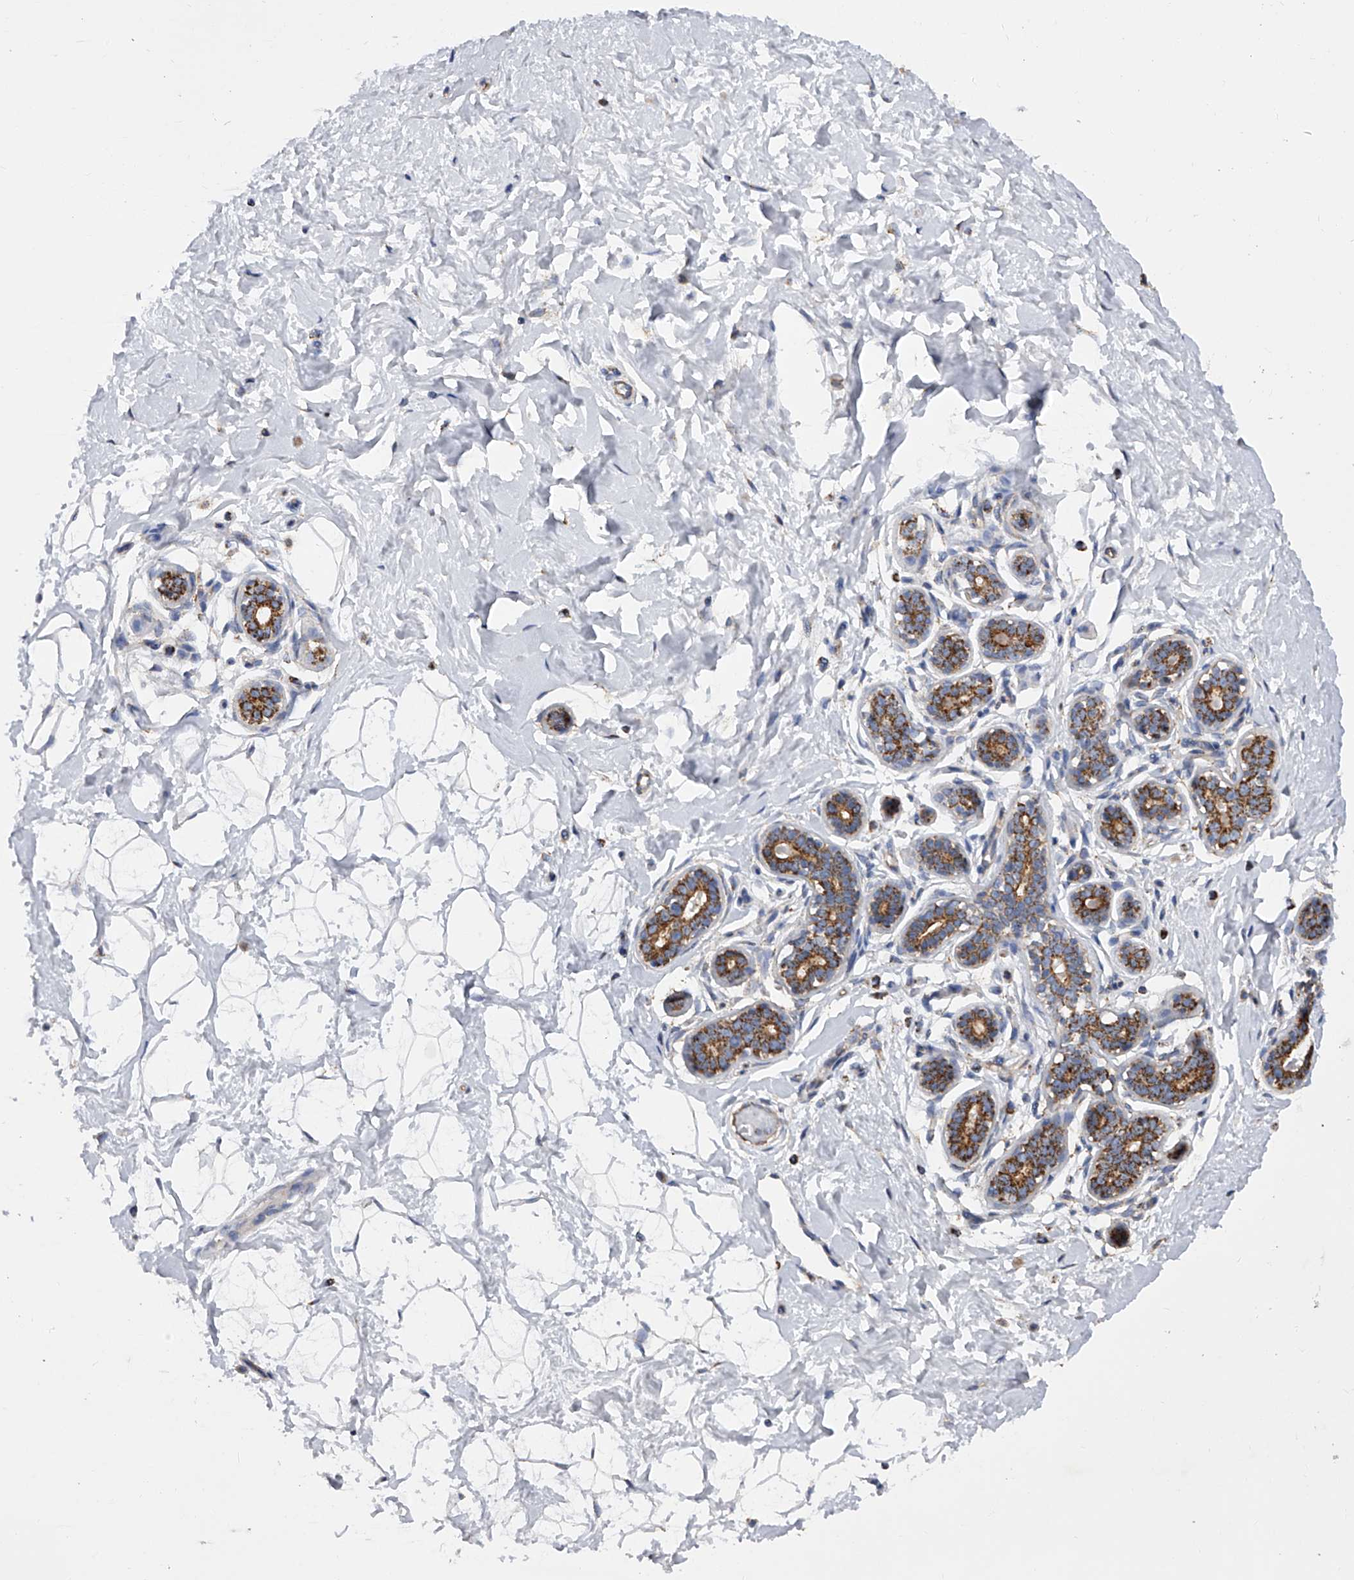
{"staining": {"intensity": "negative", "quantity": "none", "location": "none"}, "tissue": "breast", "cell_type": "Adipocytes", "image_type": "normal", "snomed": [{"axis": "morphology", "description": "Normal tissue, NOS"}, {"axis": "morphology", "description": "Adenoma, NOS"}, {"axis": "topography", "description": "Breast"}], "caption": "DAB immunohistochemical staining of benign human breast shows no significant positivity in adipocytes. (DAB immunohistochemistry visualized using brightfield microscopy, high magnification).", "gene": "PDSS2", "patient": {"sex": "female", "age": 23}}